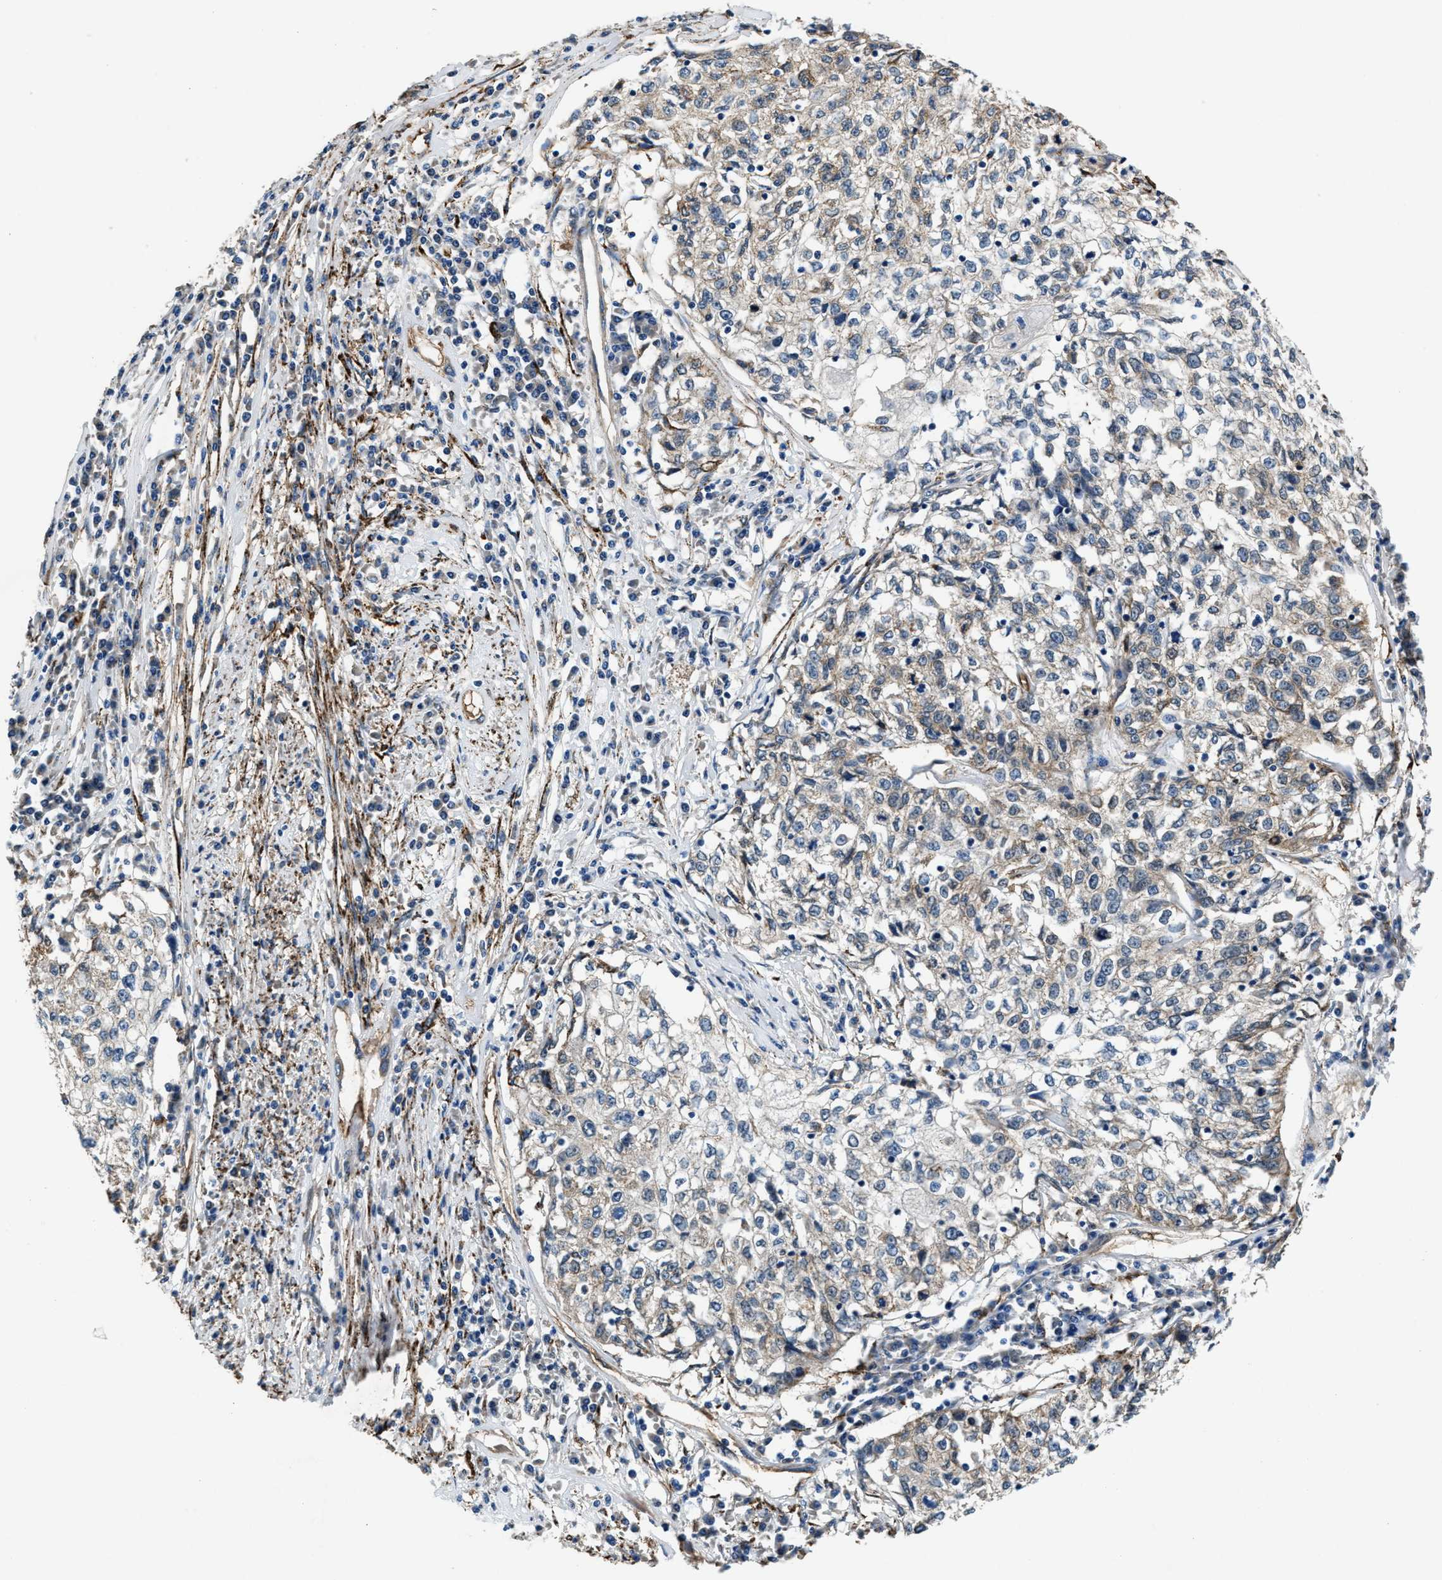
{"staining": {"intensity": "weak", "quantity": "<25%", "location": "cytoplasmic/membranous"}, "tissue": "cervical cancer", "cell_type": "Tumor cells", "image_type": "cancer", "snomed": [{"axis": "morphology", "description": "Squamous cell carcinoma, NOS"}, {"axis": "topography", "description": "Cervix"}], "caption": "High magnification brightfield microscopy of cervical cancer (squamous cell carcinoma) stained with DAB (brown) and counterstained with hematoxylin (blue): tumor cells show no significant expression. (Stains: DAB immunohistochemistry with hematoxylin counter stain, Microscopy: brightfield microscopy at high magnification).", "gene": "PRTFDC1", "patient": {"sex": "female", "age": 57}}